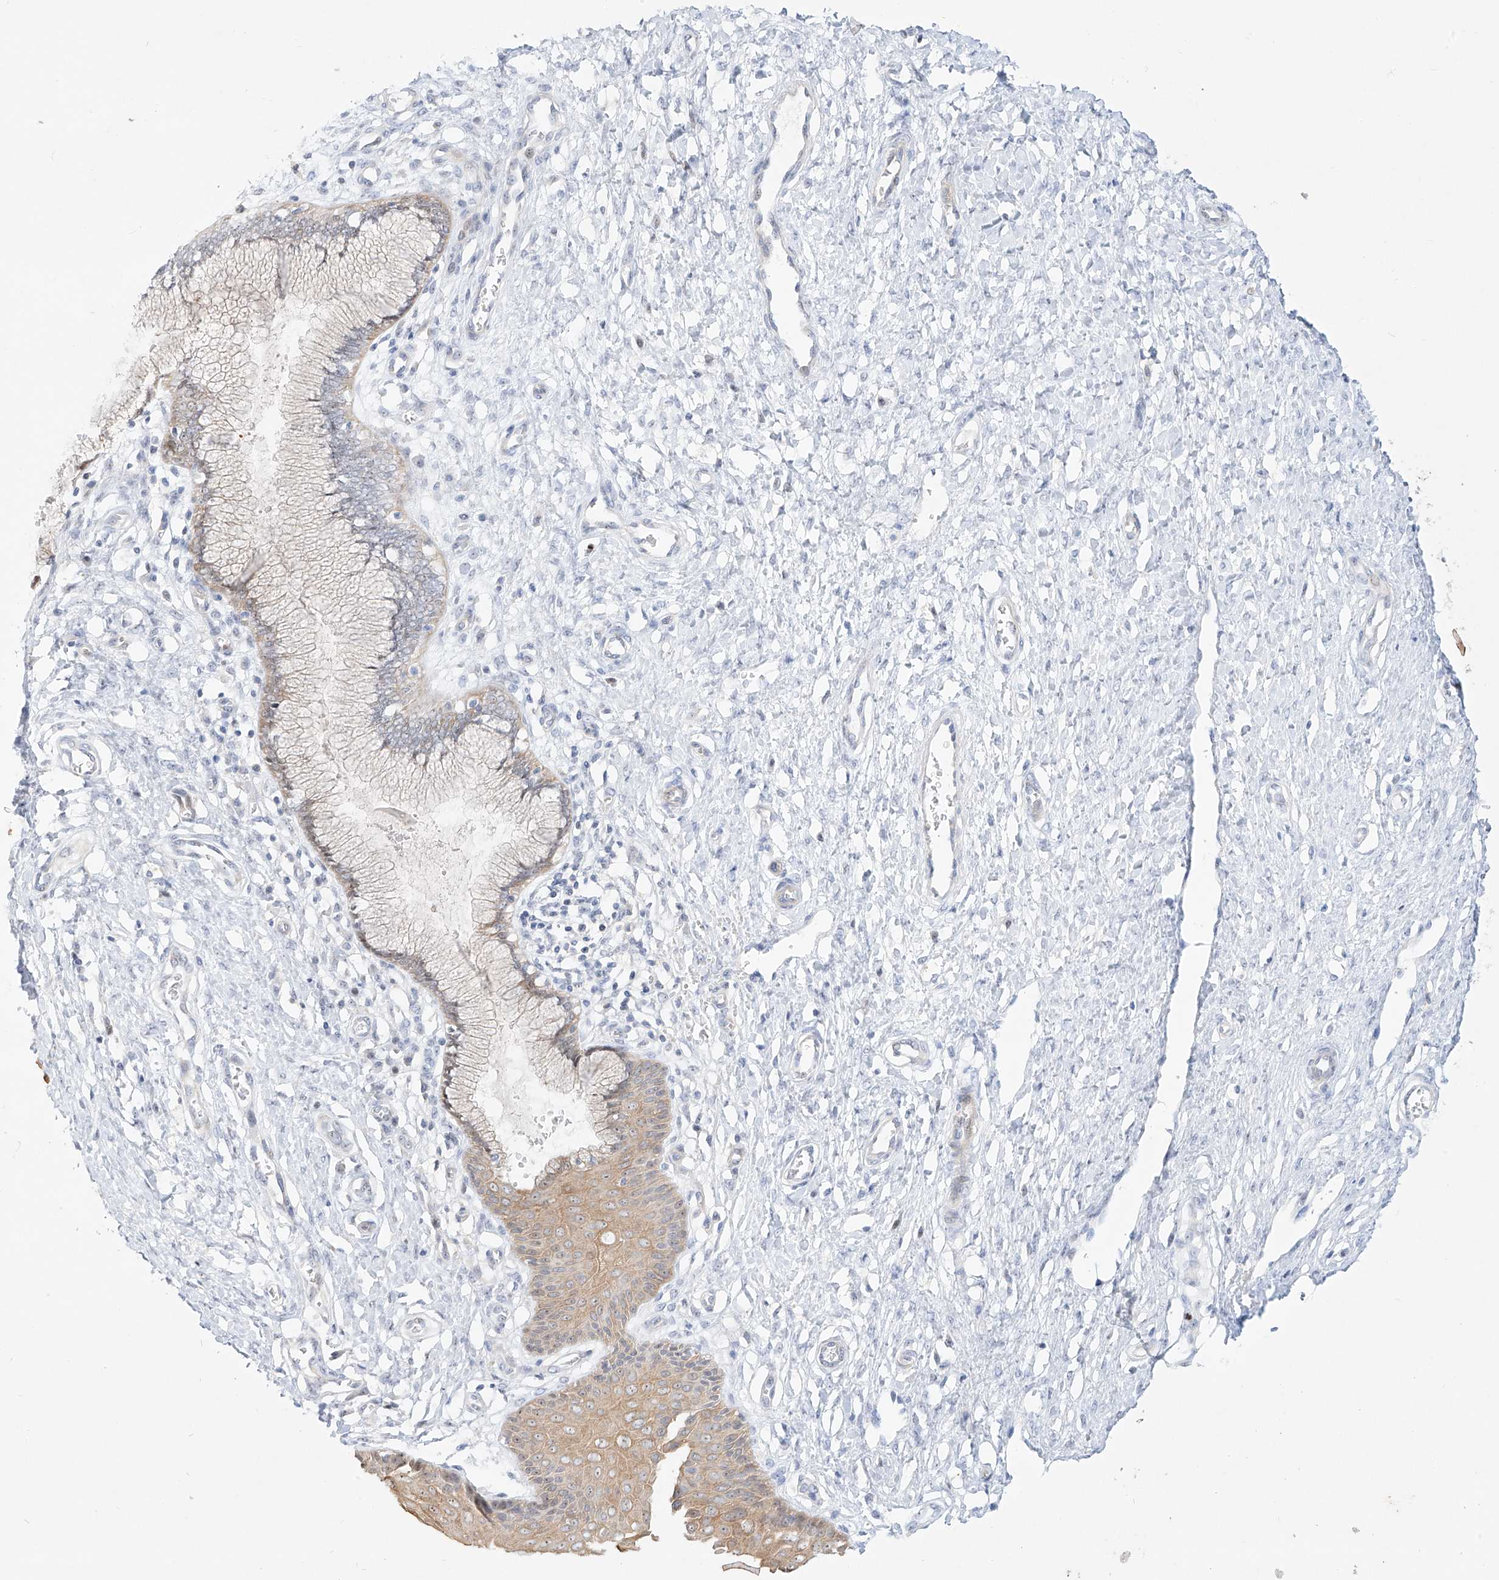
{"staining": {"intensity": "negative", "quantity": "none", "location": "none"}, "tissue": "cervix", "cell_type": "Glandular cells", "image_type": "normal", "snomed": [{"axis": "morphology", "description": "Normal tissue, NOS"}, {"axis": "topography", "description": "Cervix"}], "caption": "A micrograph of cervix stained for a protein demonstrates no brown staining in glandular cells.", "gene": "SNU13", "patient": {"sex": "female", "age": 55}}